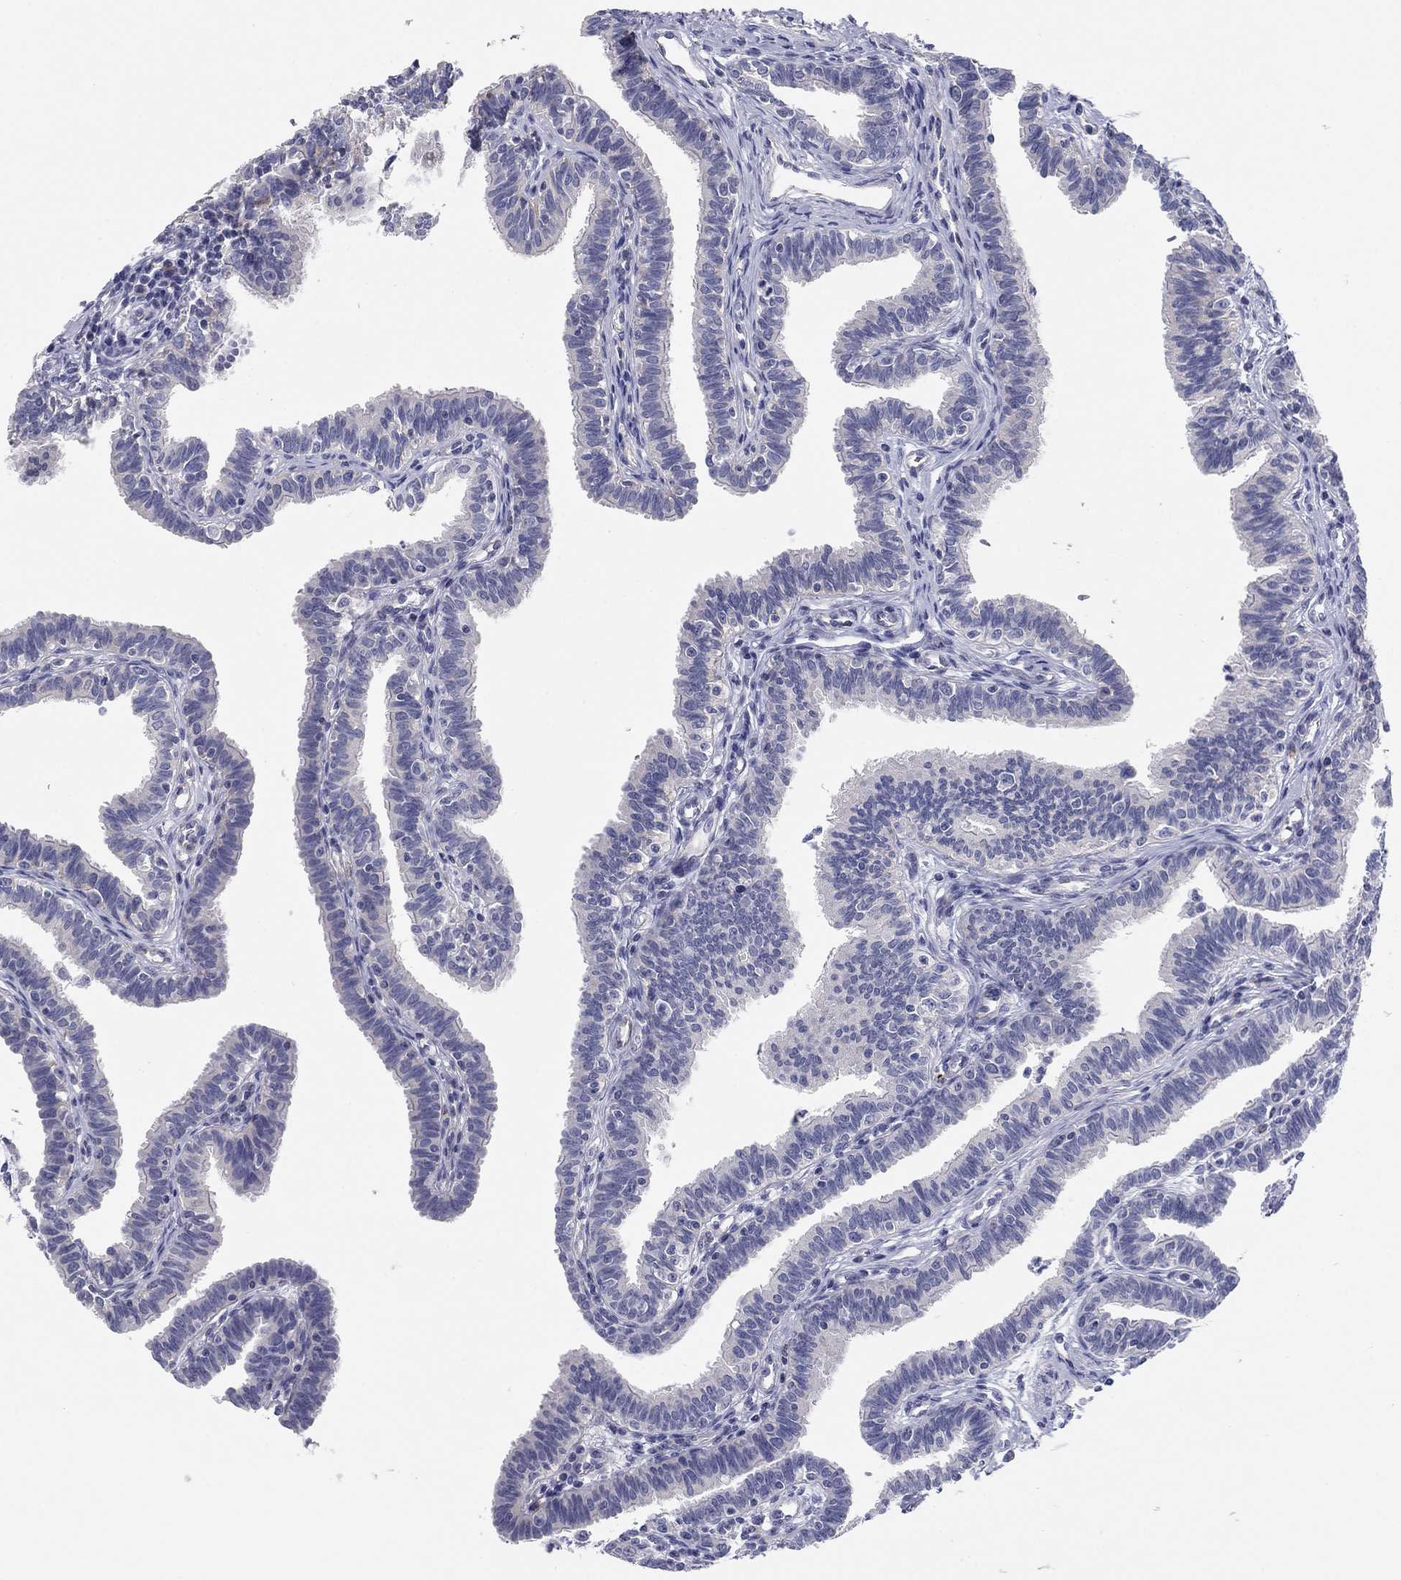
{"staining": {"intensity": "negative", "quantity": "none", "location": "none"}, "tissue": "fallopian tube", "cell_type": "Glandular cells", "image_type": "normal", "snomed": [{"axis": "morphology", "description": "Normal tissue, NOS"}, {"axis": "topography", "description": "Fallopian tube"}], "caption": "Protein analysis of benign fallopian tube exhibits no significant positivity in glandular cells.", "gene": "SEPTIN3", "patient": {"sex": "female", "age": 36}}